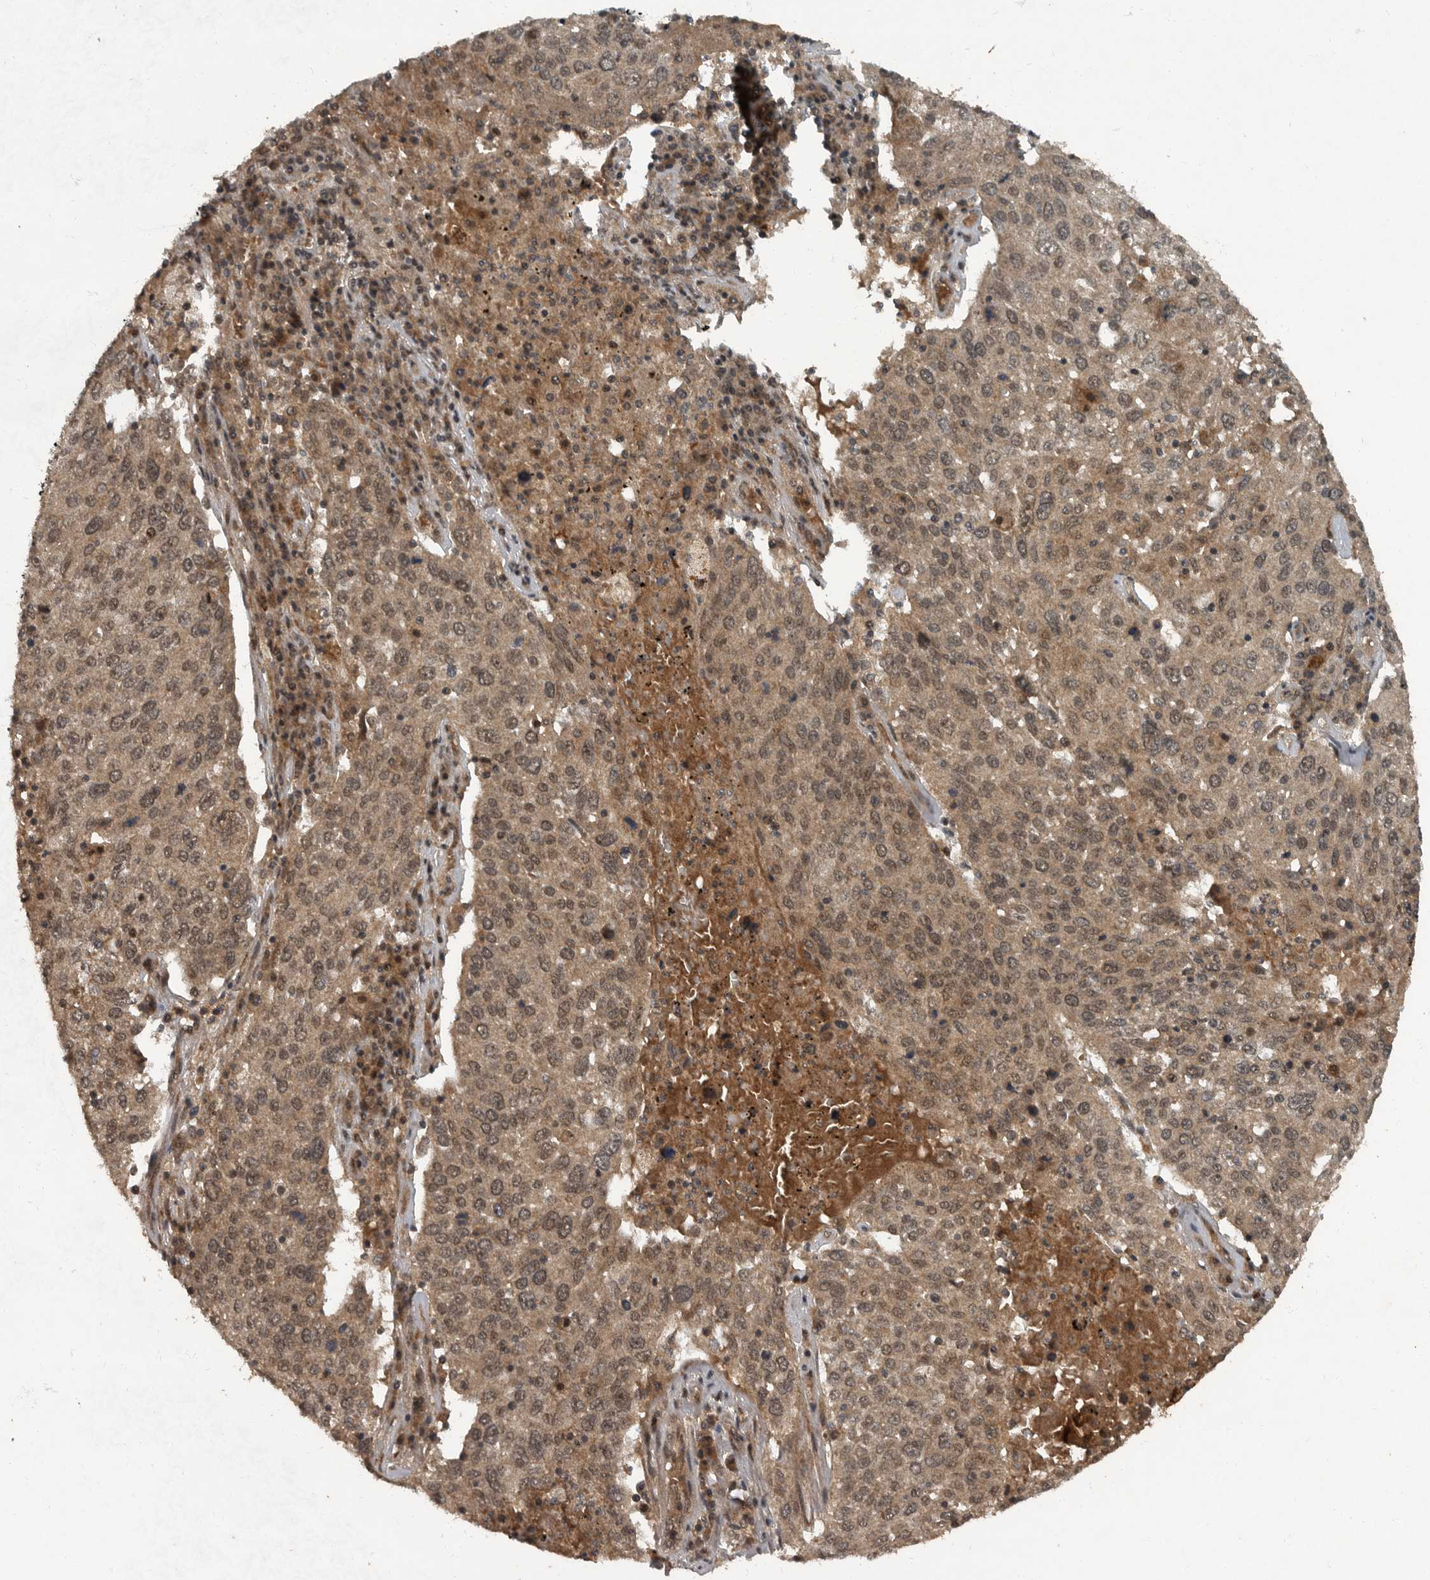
{"staining": {"intensity": "moderate", "quantity": ">75%", "location": "cytoplasmic/membranous,nuclear"}, "tissue": "lung cancer", "cell_type": "Tumor cells", "image_type": "cancer", "snomed": [{"axis": "morphology", "description": "Squamous cell carcinoma, NOS"}, {"axis": "topography", "description": "Lung"}], "caption": "Tumor cells reveal moderate cytoplasmic/membranous and nuclear positivity in about >75% of cells in lung squamous cell carcinoma. The protein is stained brown, and the nuclei are stained in blue (DAB (3,3'-diaminobenzidine) IHC with brightfield microscopy, high magnification).", "gene": "FOXO1", "patient": {"sex": "male", "age": 65}}